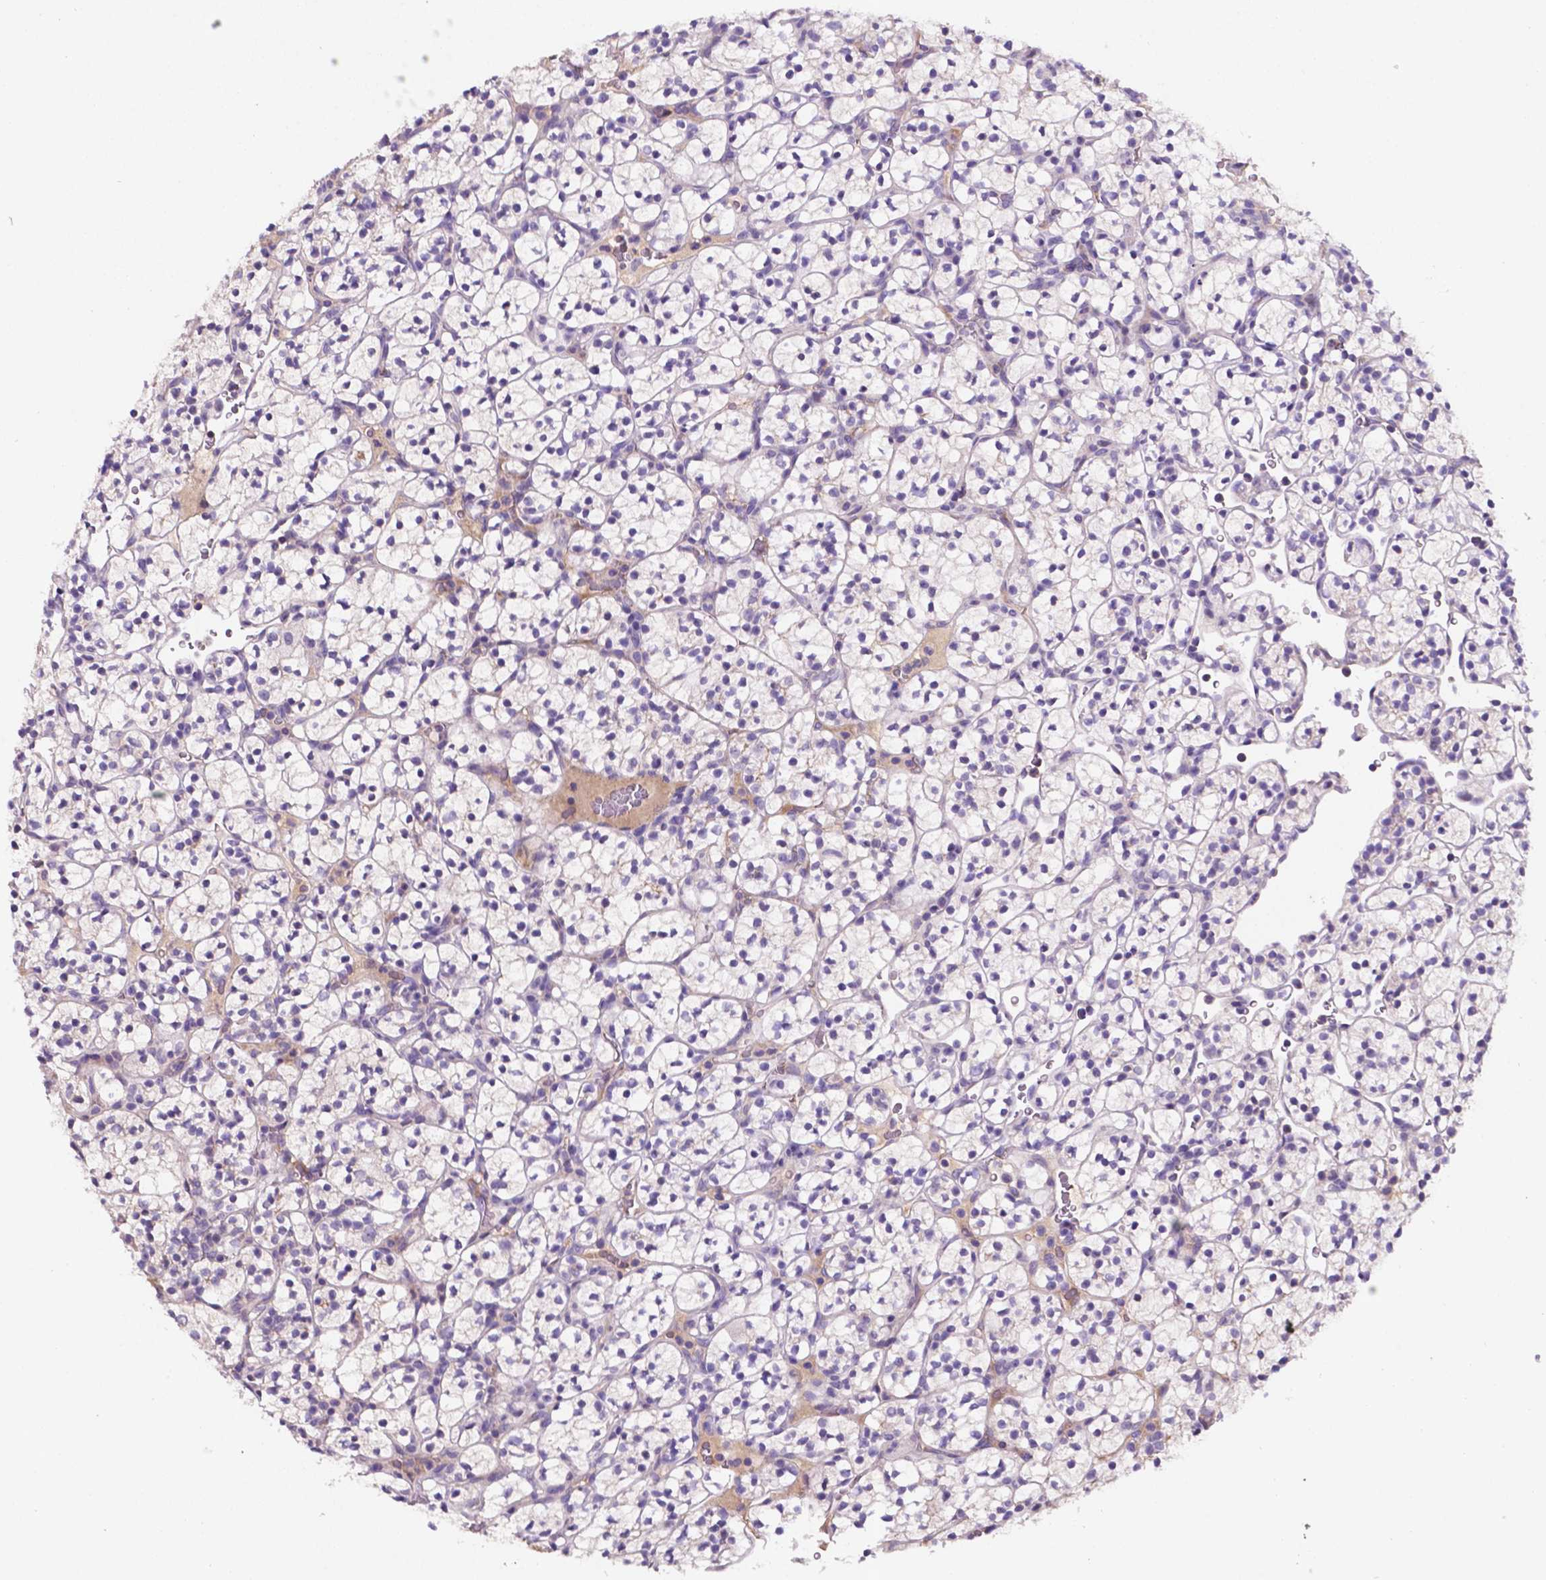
{"staining": {"intensity": "negative", "quantity": "none", "location": "none"}, "tissue": "renal cancer", "cell_type": "Tumor cells", "image_type": "cancer", "snomed": [{"axis": "morphology", "description": "Adenocarcinoma, NOS"}, {"axis": "topography", "description": "Kidney"}], "caption": "A high-resolution photomicrograph shows IHC staining of renal adenocarcinoma, which exhibits no significant expression in tumor cells.", "gene": "TM4SF20", "patient": {"sex": "female", "age": 89}}